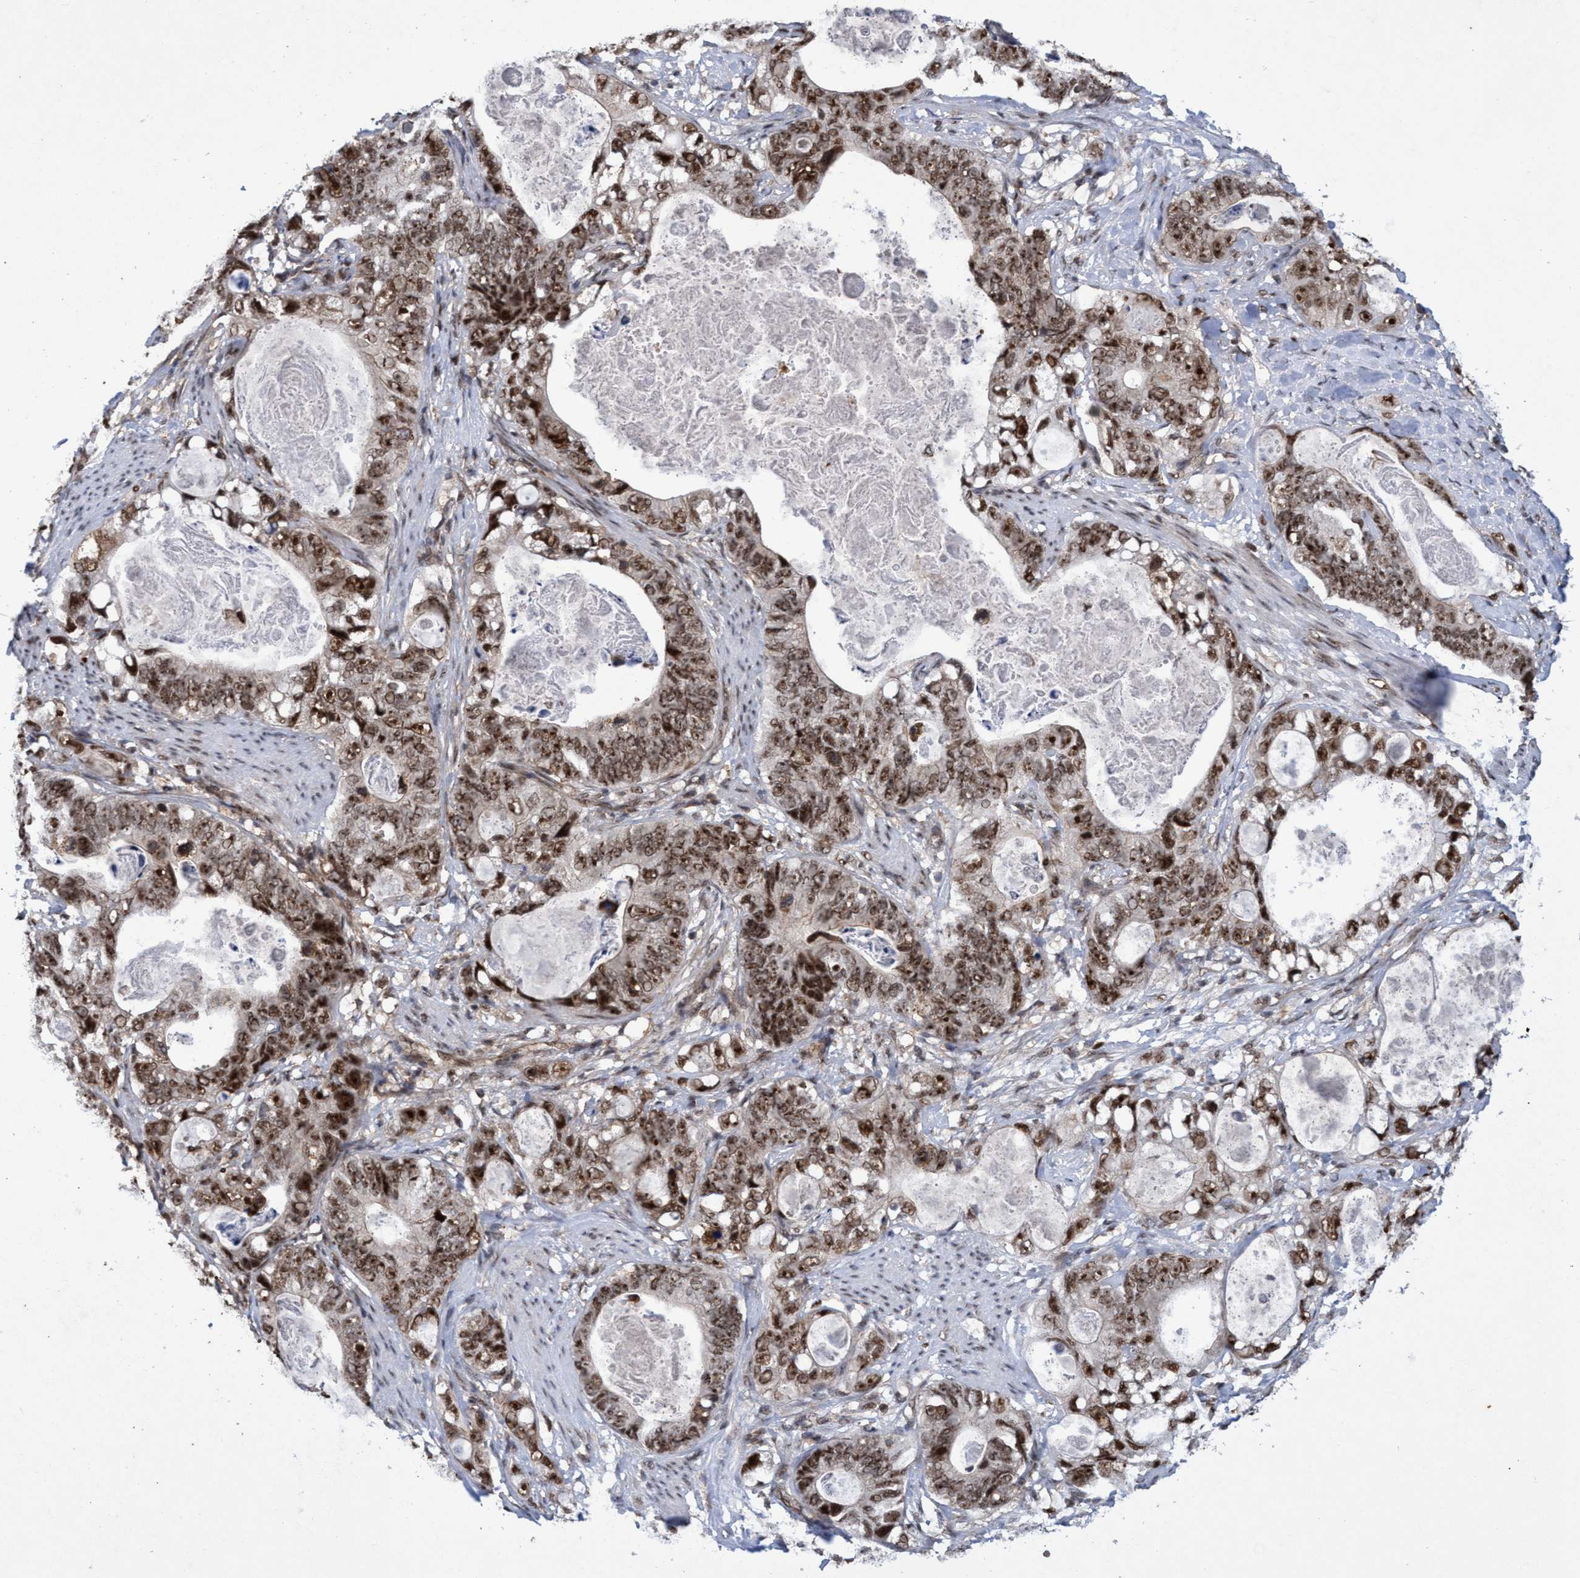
{"staining": {"intensity": "moderate", "quantity": ">75%", "location": "nuclear"}, "tissue": "stomach cancer", "cell_type": "Tumor cells", "image_type": "cancer", "snomed": [{"axis": "morphology", "description": "Normal tissue, NOS"}, {"axis": "morphology", "description": "Adenocarcinoma, NOS"}, {"axis": "topography", "description": "Stomach"}], "caption": "Tumor cells demonstrate moderate nuclear expression in approximately >75% of cells in stomach cancer.", "gene": "GTF2F1", "patient": {"sex": "female", "age": 89}}